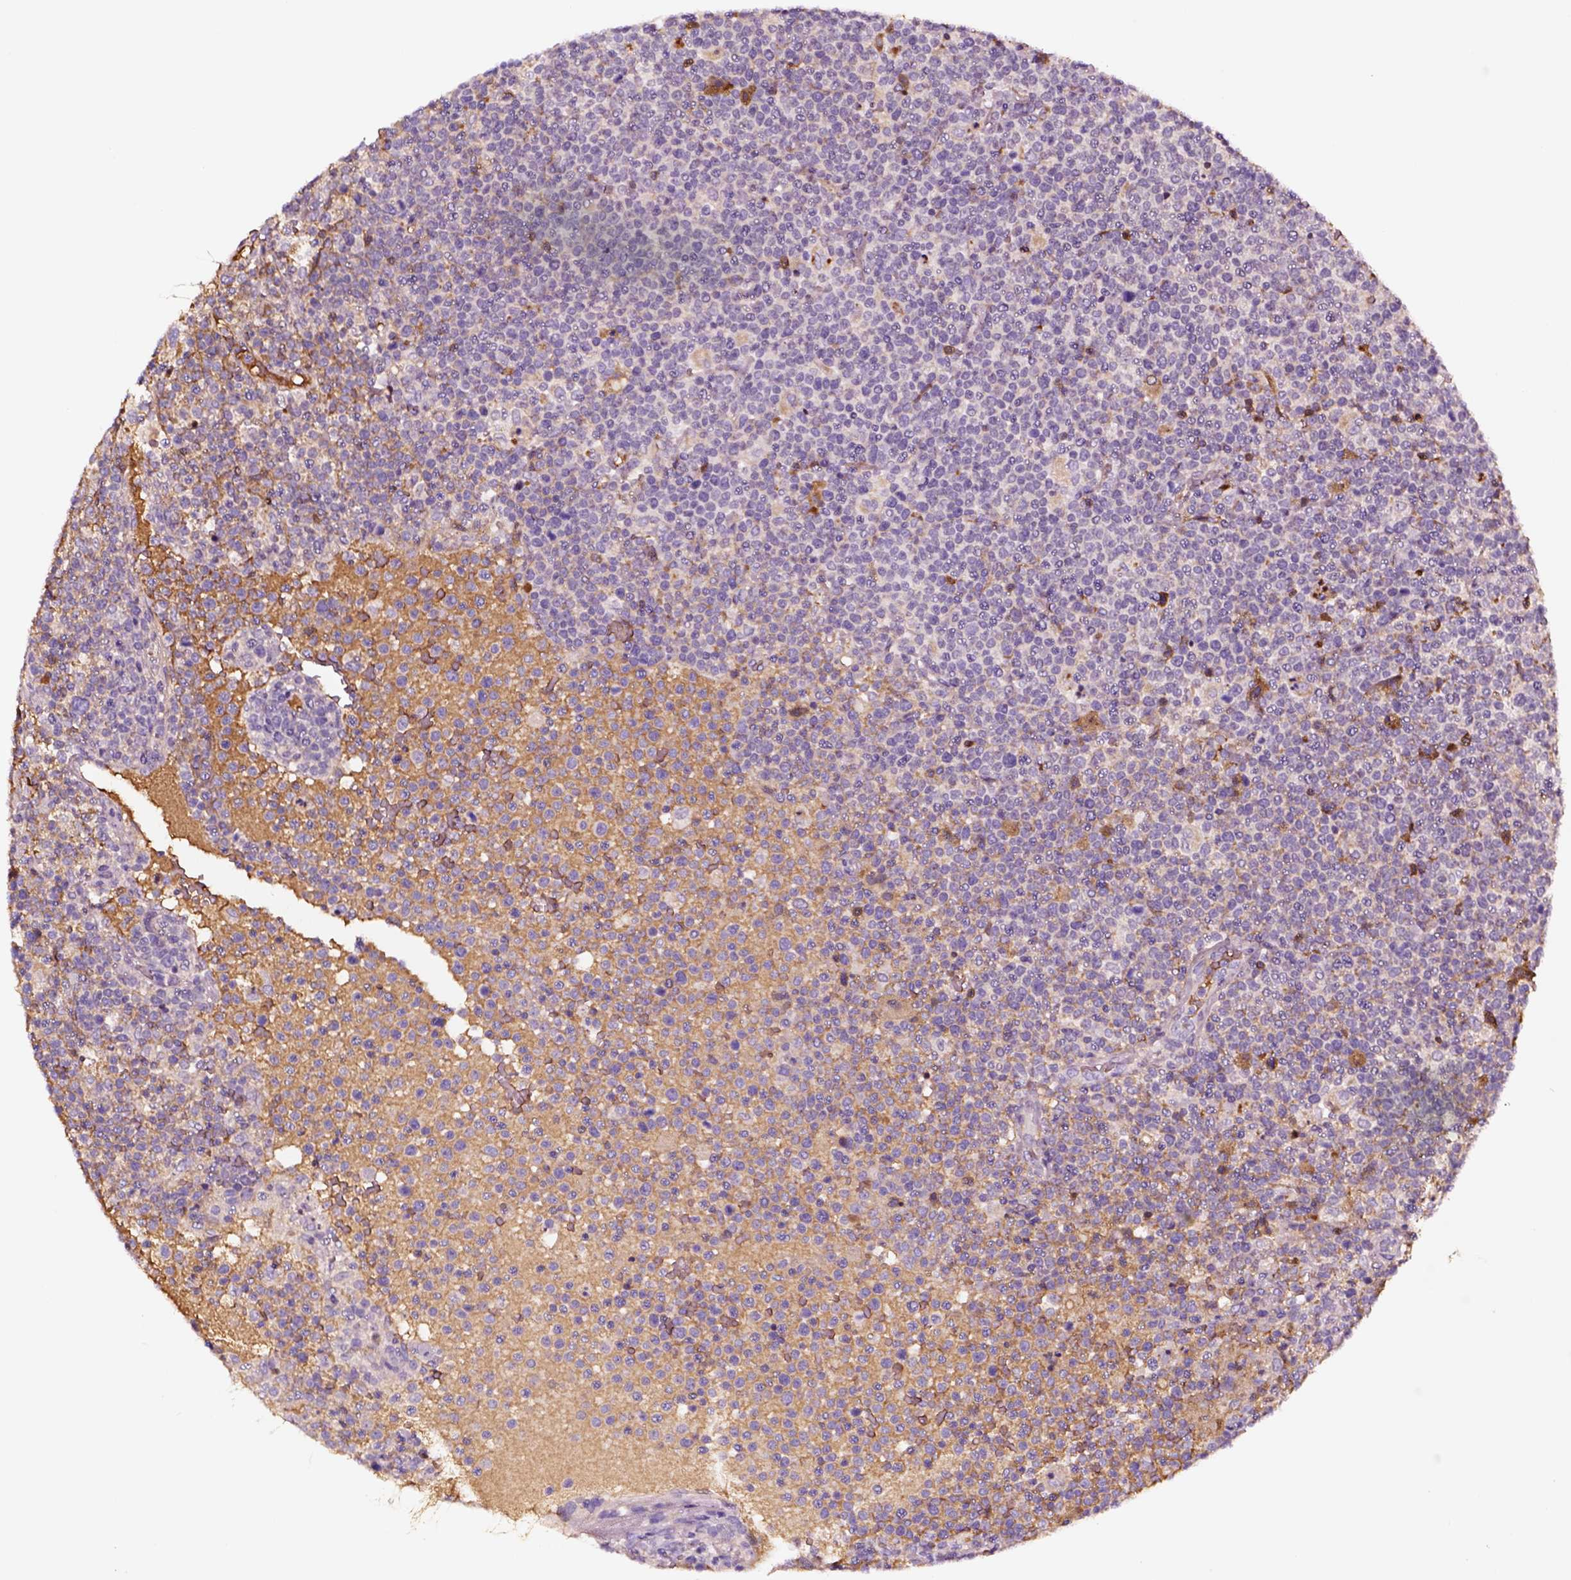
{"staining": {"intensity": "negative", "quantity": "none", "location": "none"}, "tissue": "lymphoma", "cell_type": "Tumor cells", "image_type": "cancer", "snomed": [{"axis": "morphology", "description": "Malignant lymphoma, non-Hodgkin's type, High grade"}, {"axis": "topography", "description": "Lymph node"}], "caption": "An immunohistochemistry (IHC) image of lymphoma is shown. There is no staining in tumor cells of lymphoma.", "gene": "TF", "patient": {"sex": "male", "age": 61}}